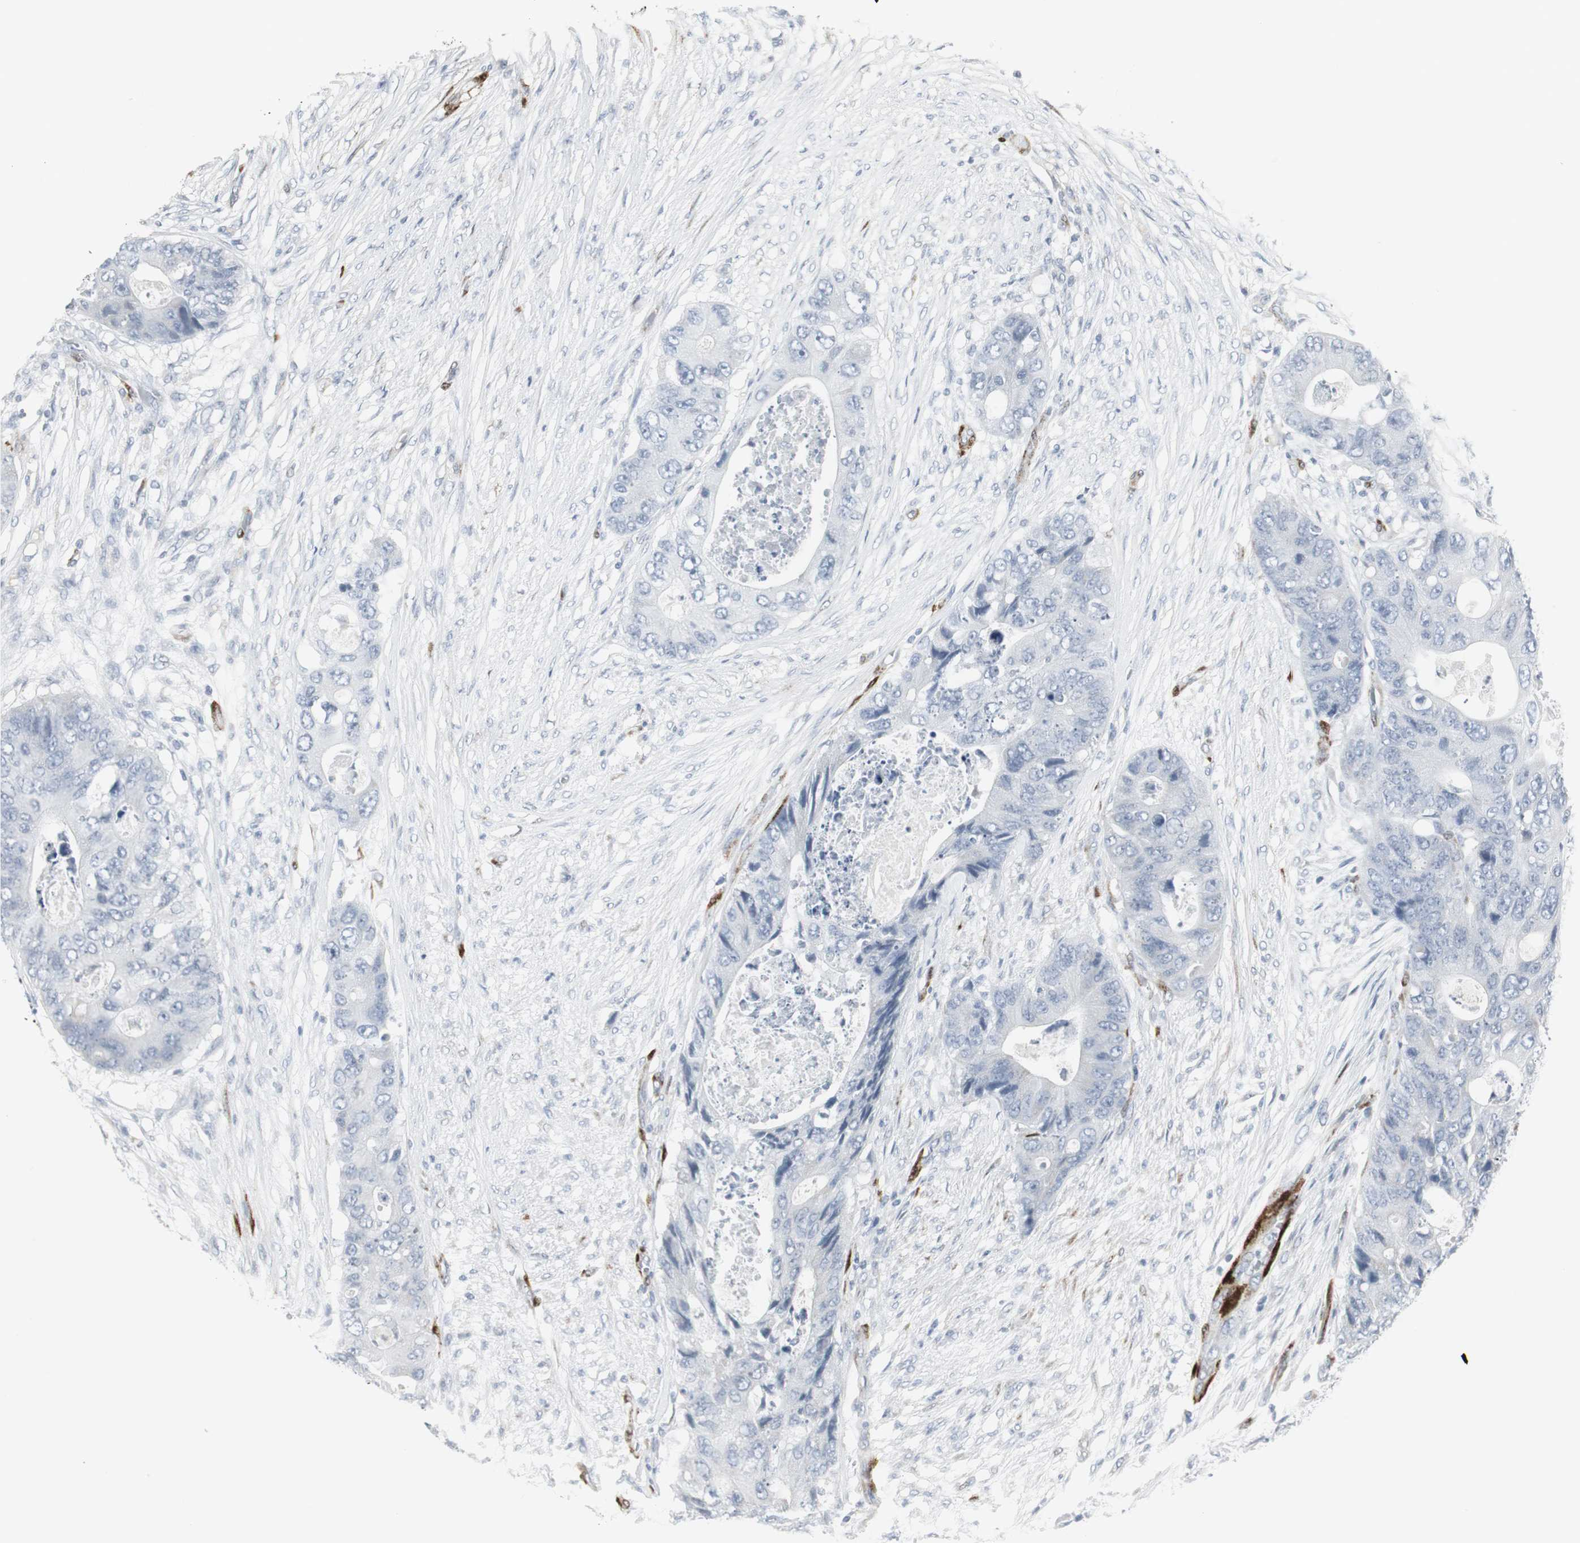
{"staining": {"intensity": "negative", "quantity": "none", "location": "none"}, "tissue": "colorectal cancer", "cell_type": "Tumor cells", "image_type": "cancer", "snomed": [{"axis": "morphology", "description": "Adenocarcinoma, NOS"}, {"axis": "topography", "description": "Colon"}], "caption": "Immunohistochemical staining of colorectal adenocarcinoma demonstrates no significant staining in tumor cells.", "gene": "PPP1R14A", "patient": {"sex": "male", "age": 71}}